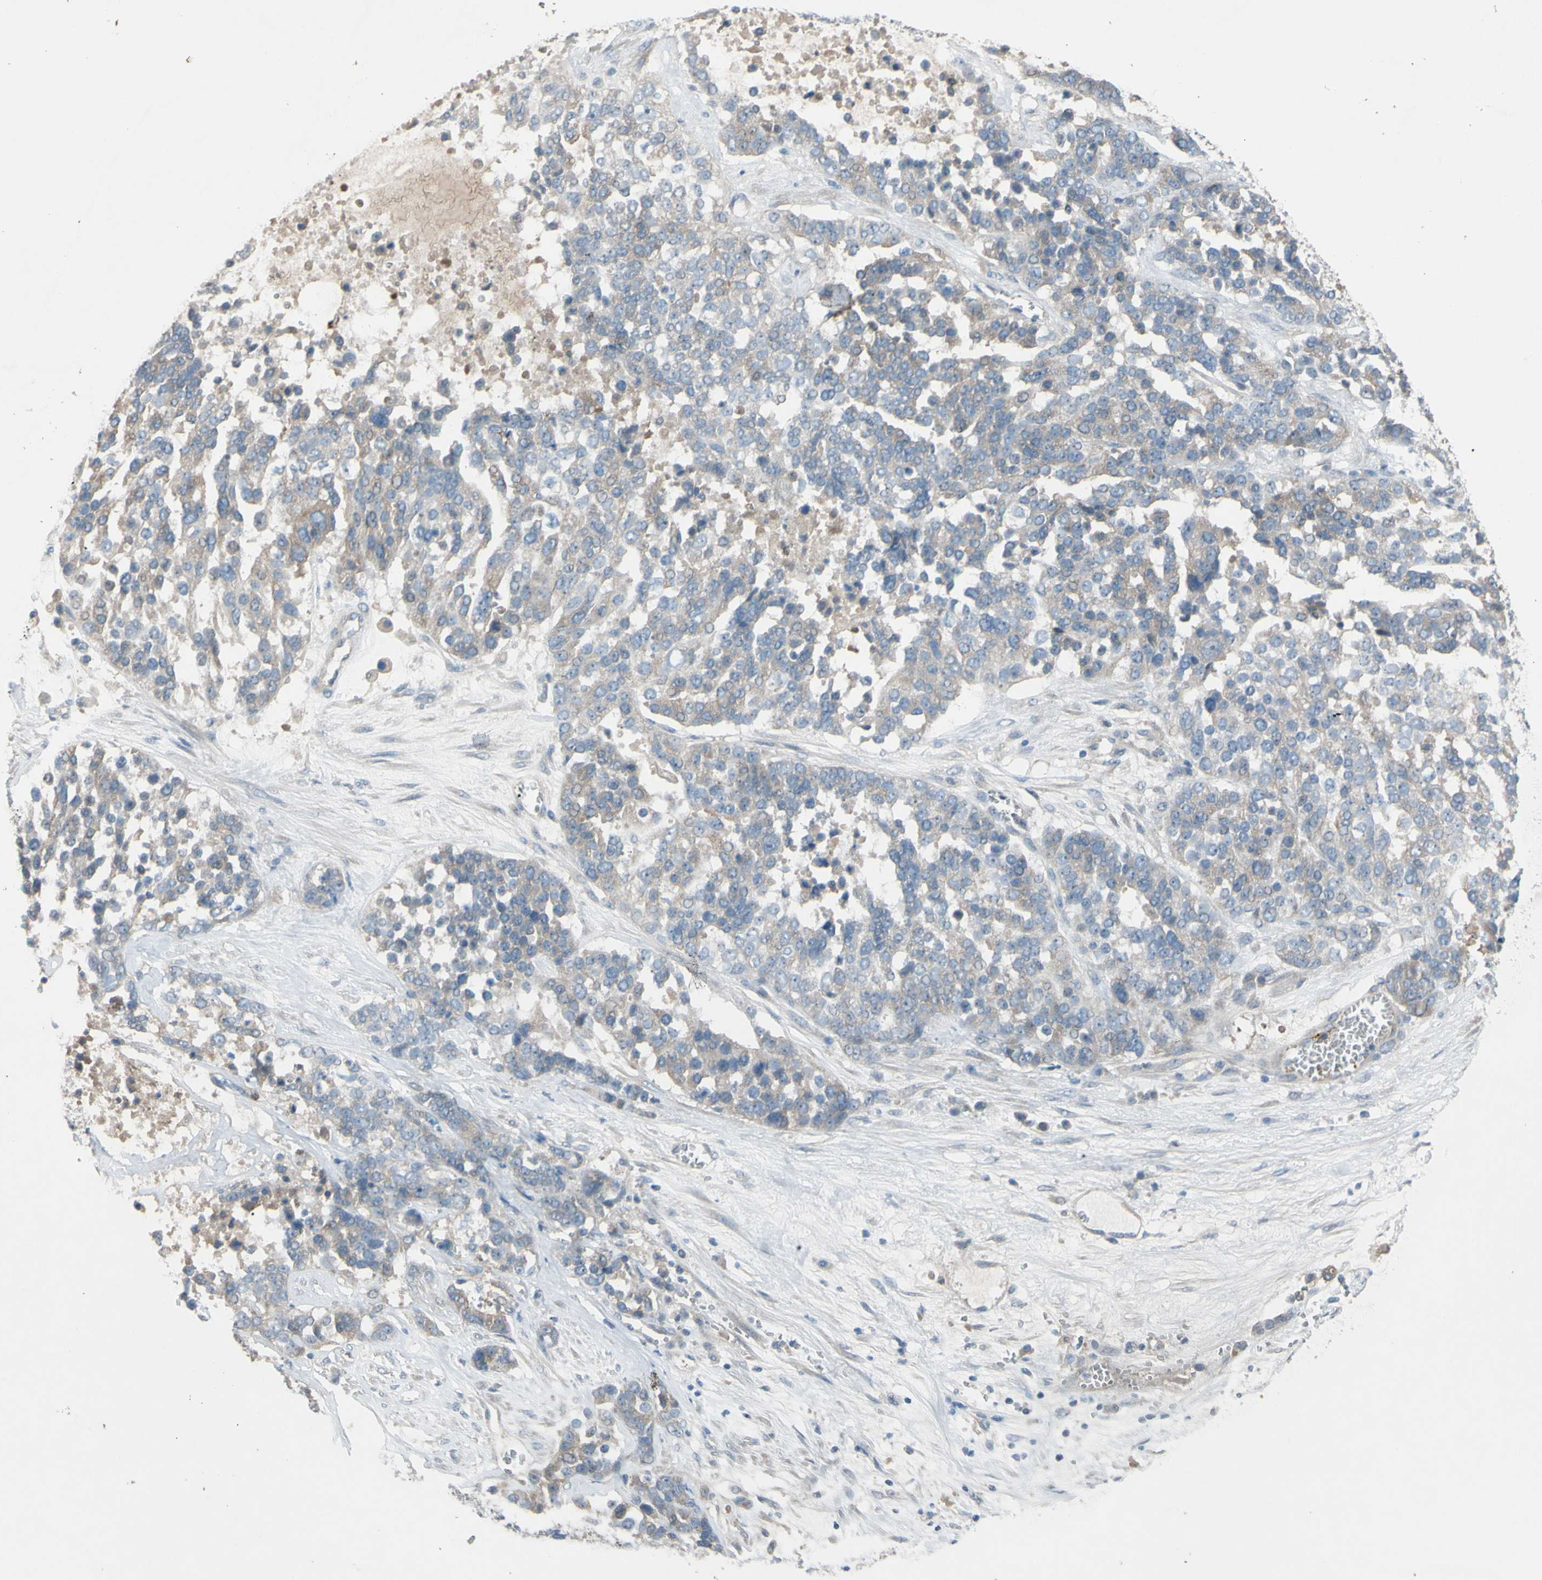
{"staining": {"intensity": "weak", "quantity": "25%-75%", "location": "cytoplasmic/membranous"}, "tissue": "ovarian cancer", "cell_type": "Tumor cells", "image_type": "cancer", "snomed": [{"axis": "morphology", "description": "Cystadenocarcinoma, serous, NOS"}, {"axis": "topography", "description": "Ovary"}], "caption": "Protein expression analysis of human serous cystadenocarcinoma (ovarian) reveals weak cytoplasmic/membranous staining in about 25%-75% of tumor cells.", "gene": "ATRN", "patient": {"sex": "female", "age": 44}}